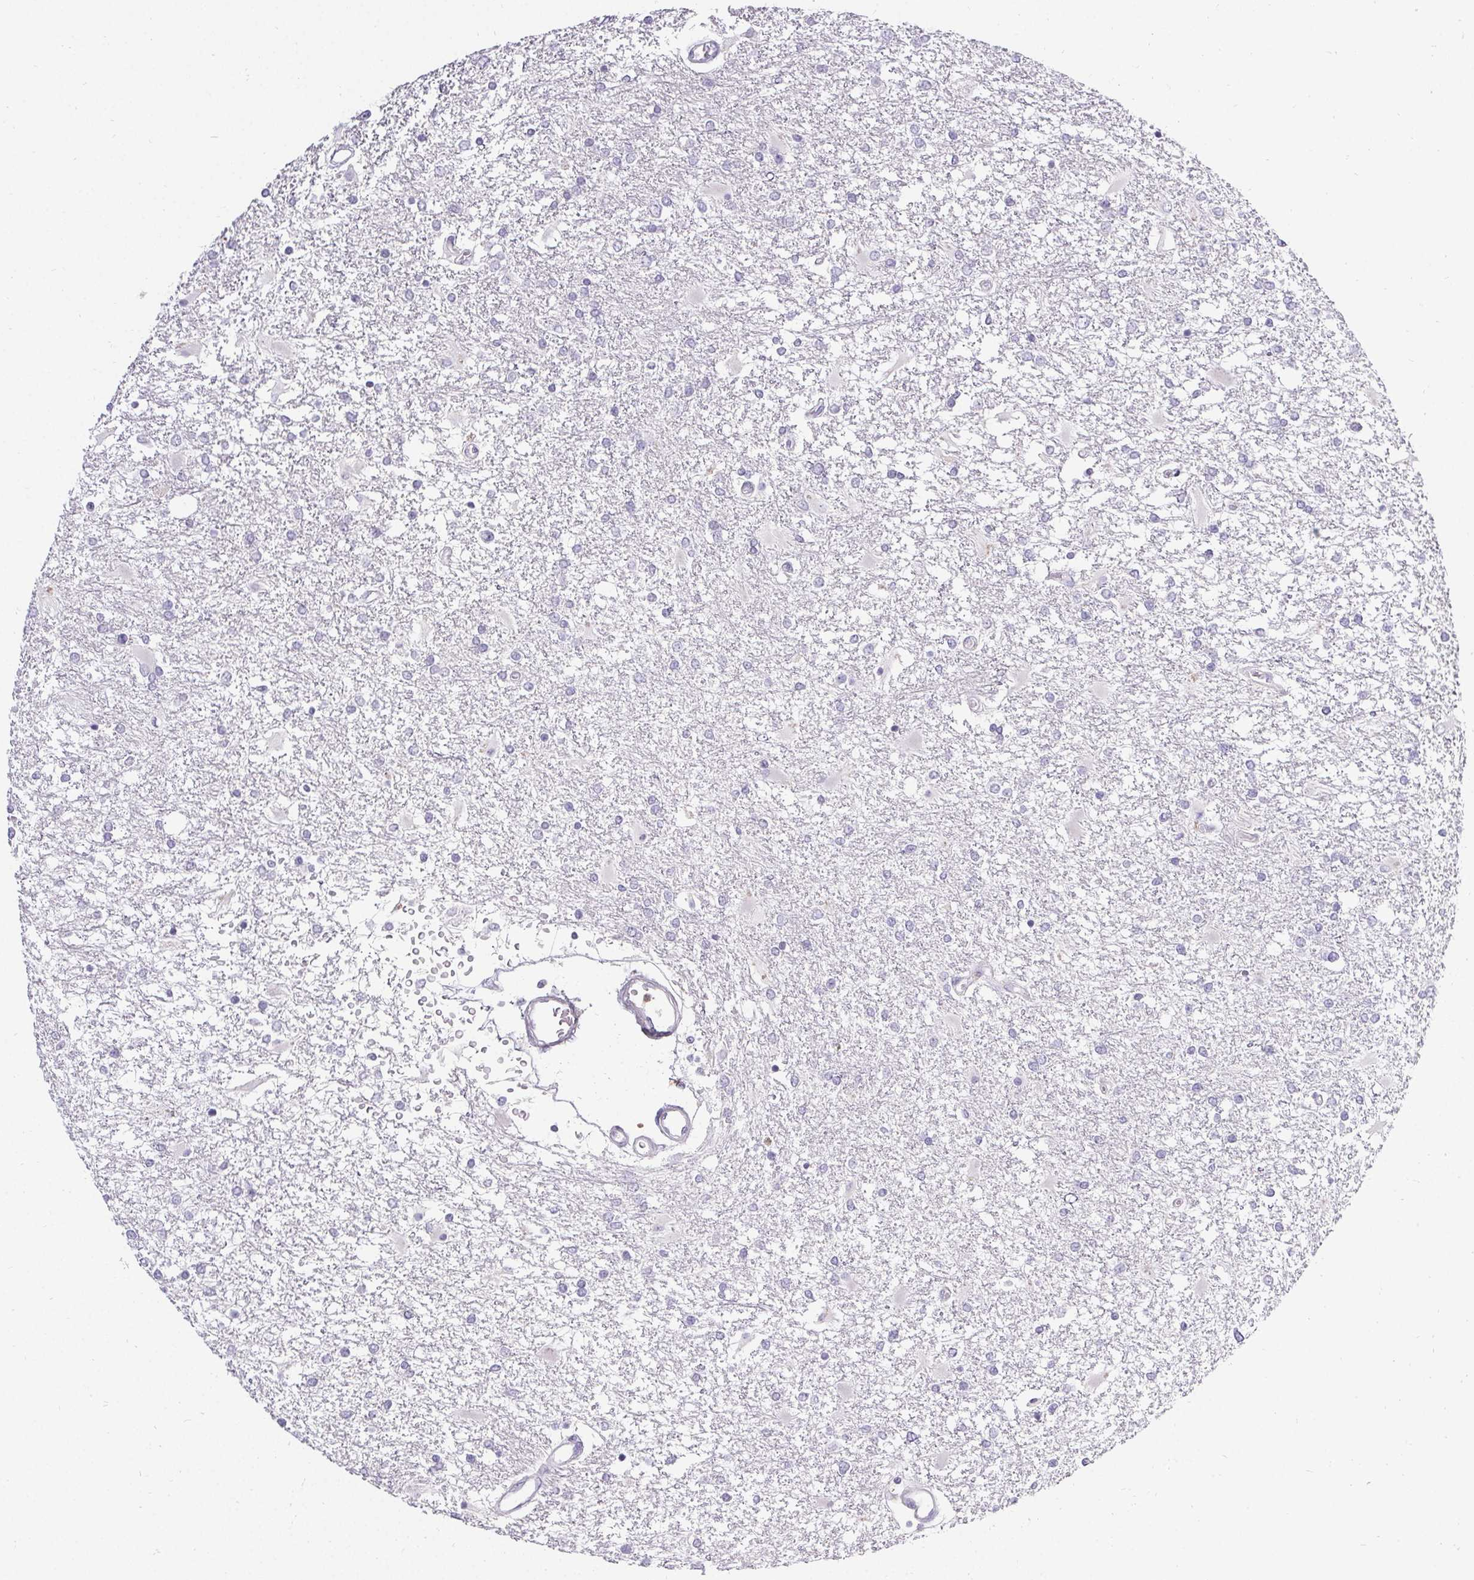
{"staining": {"intensity": "negative", "quantity": "none", "location": "none"}, "tissue": "glioma", "cell_type": "Tumor cells", "image_type": "cancer", "snomed": [{"axis": "morphology", "description": "Glioma, malignant, High grade"}, {"axis": "topography", "description": "Cerebral cortex"}], "caption": "Tumor cells are negative for brown protein staining in malignant glioma (high-grade). (Immunohistochemistry, brightfield microscopy, high magnification).", "gene": "PMEL", "patient": {"sex": "male", "age": 79}}